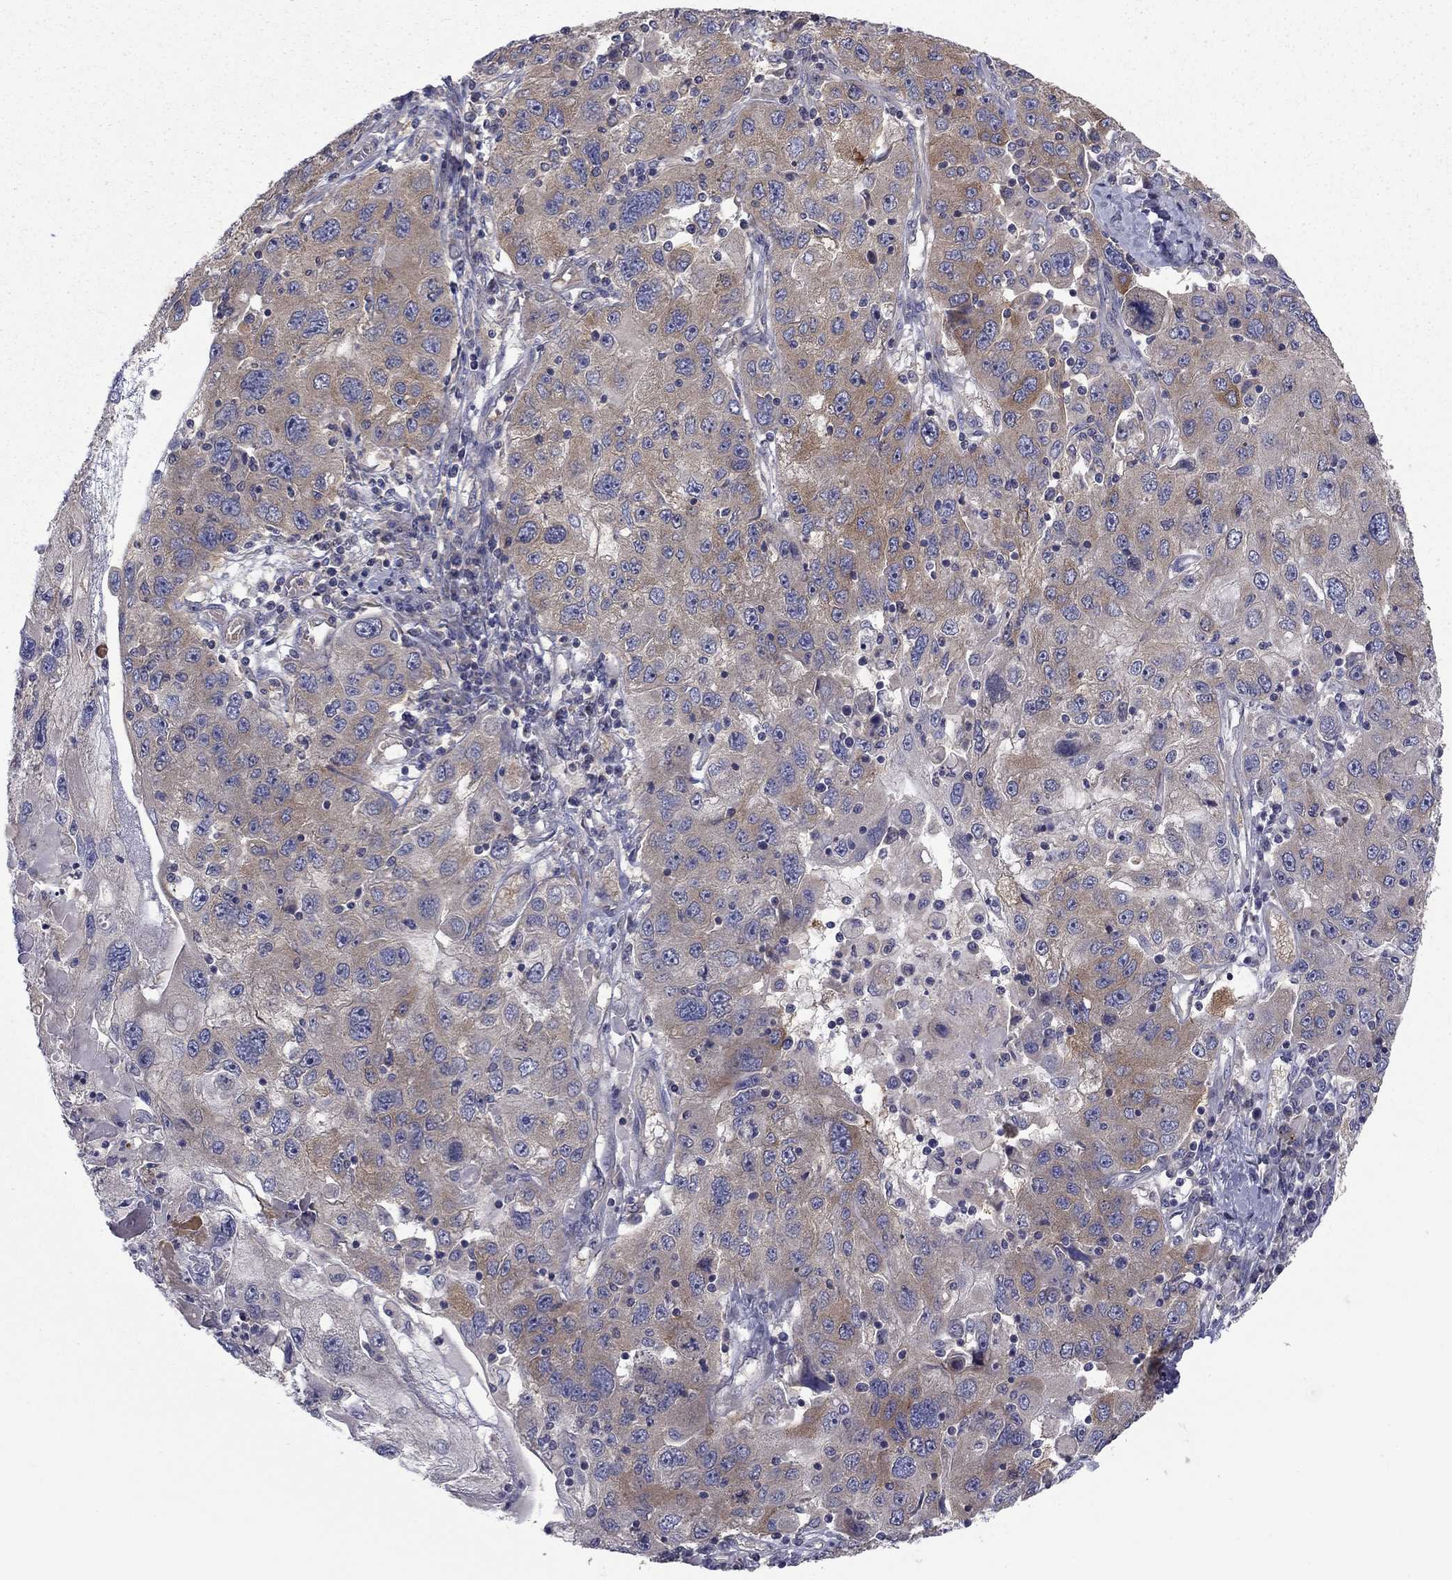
{"staining": {"intensity": "moderate", "quantity": "<25%", "location": "cytoplasmic/membranous"}, "tissue": "stomach cancer", "cell_type": "Tumor cells", "image_type": "cancer", "snomed": [{"axis": "morphology", "description": "Adenocarcinoma, NOS"}, {"axis": "topography", "description": "Stomach"}], "caption": "This micrograph displays stomach cancer (adenocarcinoma) stained with IHC to label a protein in brown. The cytoplasmic/membranous of tumor cells show moderate positivity for the protein. Nuclei are counter-stained blue.", "gene": "RNF123", "patient": {"sex": "male", "age": 56}}